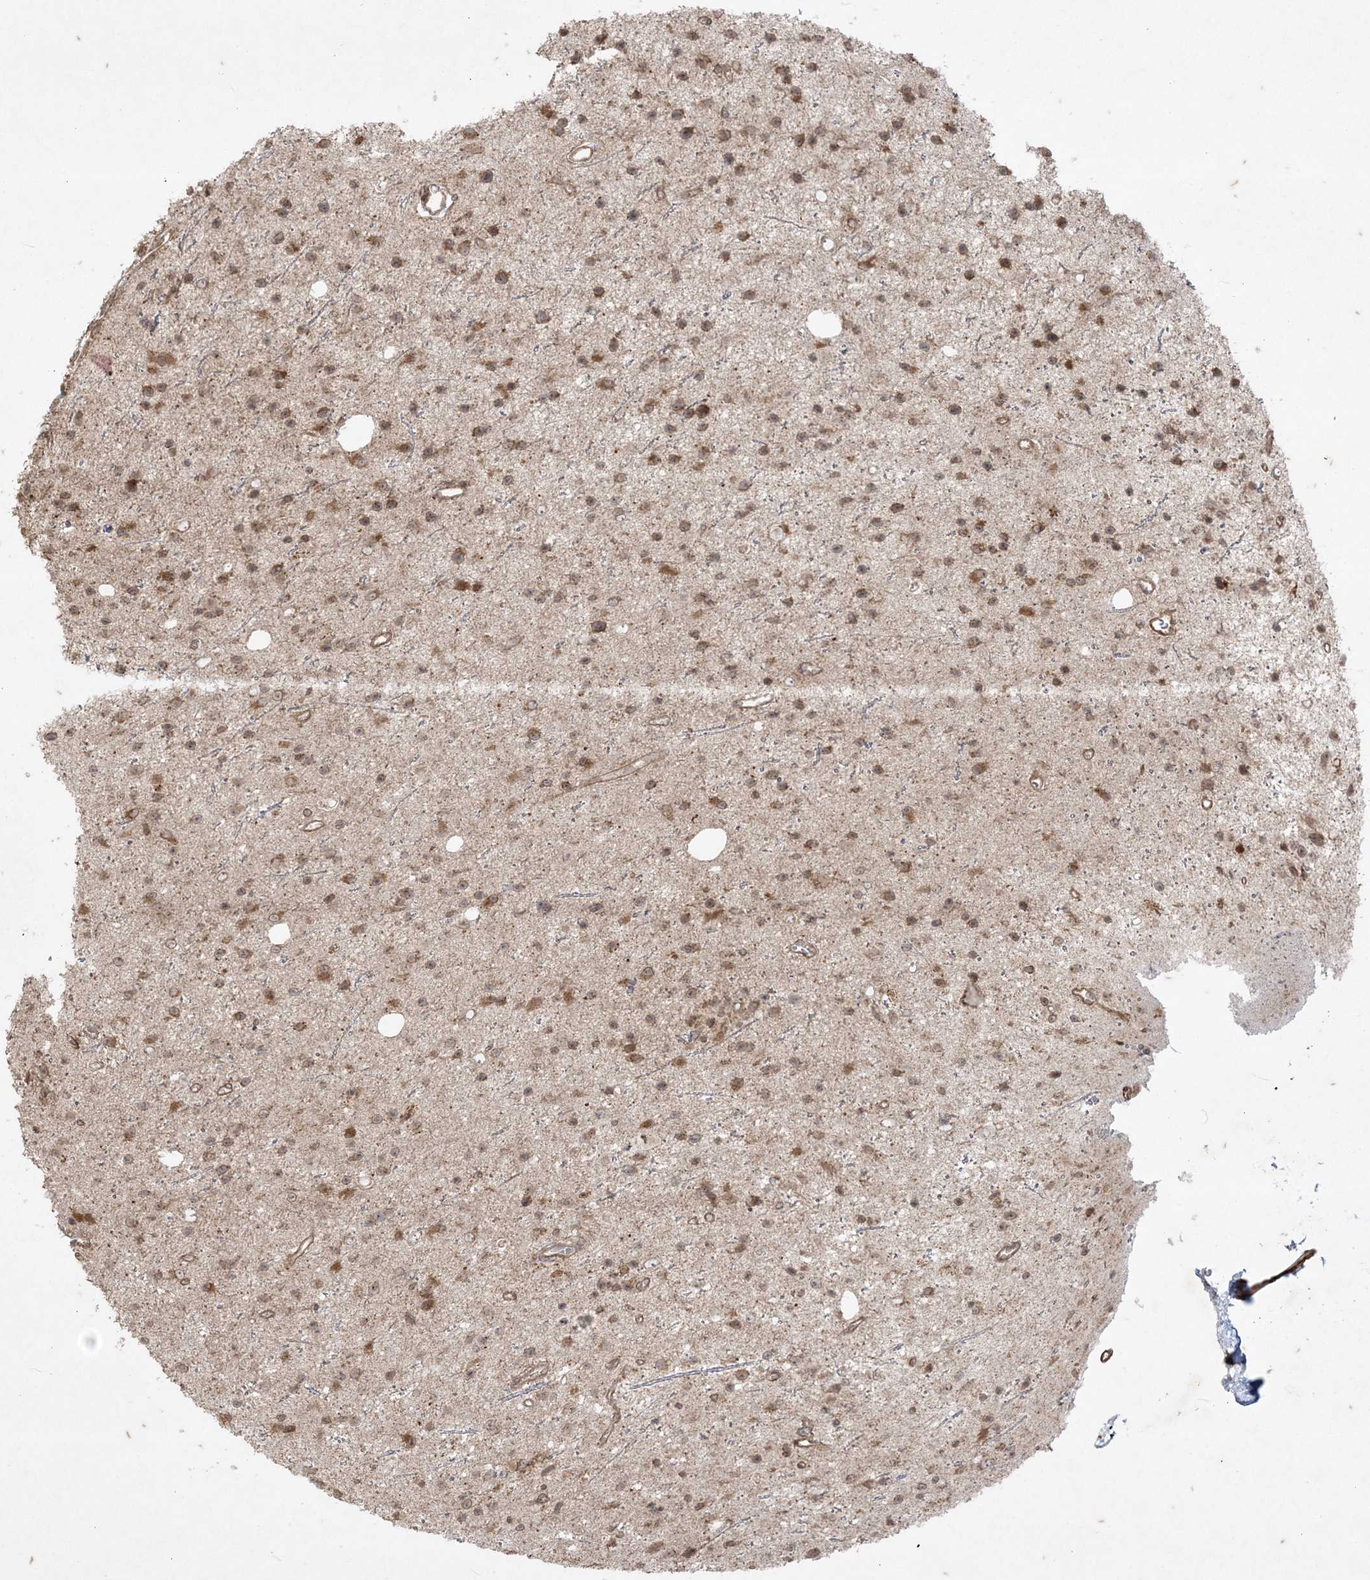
{"staining": {"intensity": "moderate", "quantity": ">75%", "location": "cytoplasmic/membranous"}, "tissue": "glioma", "cell_type": "Tumor cells", "image_type": "cancer", "snomed": [{"axis": "morphology", "description": "Glioma, malignant, Low grade"}, {"axis": "topography", "description": "Cerebral cortex"}], "caption": "An IHC image of tumor tissue is shown. Protein staining in brown highlights moderate cytoplasmic/membranous positivity in glioma within tumor cells.", "gene": "RRAS", "patient": {"sex": "female", "age": 39}}